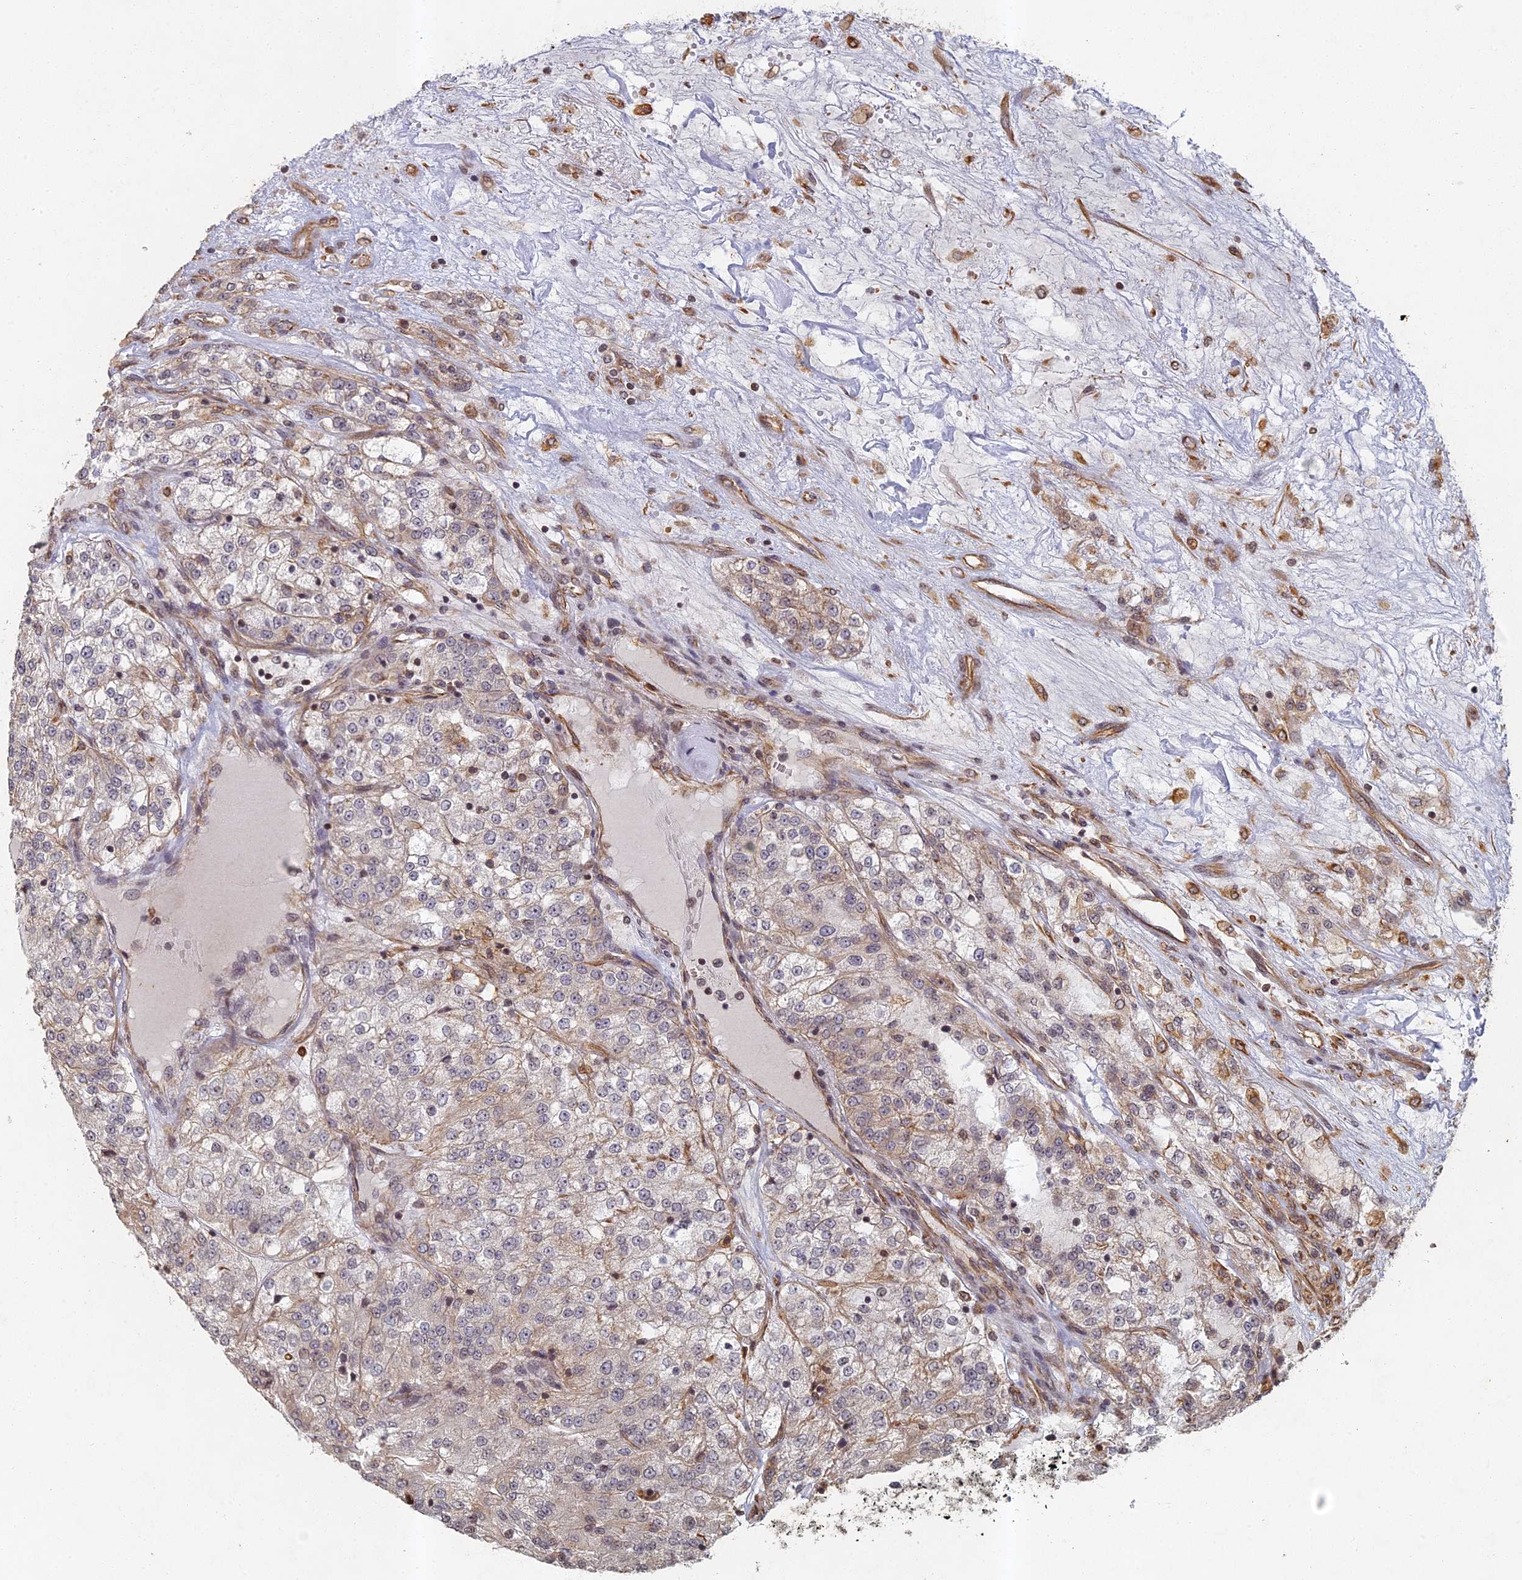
{"staining": {"intensity": "weak", "quantity": "<25%", "location": "cytoplasmic/membranous"}, "tissue": "renal cancer", "cell_type": "Tumor cells", "image_type": "cancer", "snomed": [{"axis": "morphology", "description": "Adenocarcinoma, NOS"}, {"axis": "topography", "description": "Kidney"}], "caption": "This is a photomicrograph of immunohistochemistry (IHC) staining of renal adenocarcinoma, which shows no expression in tumor cells.", "gene": "ABCB10", "patient": {"sex": "female", "age": 63}}